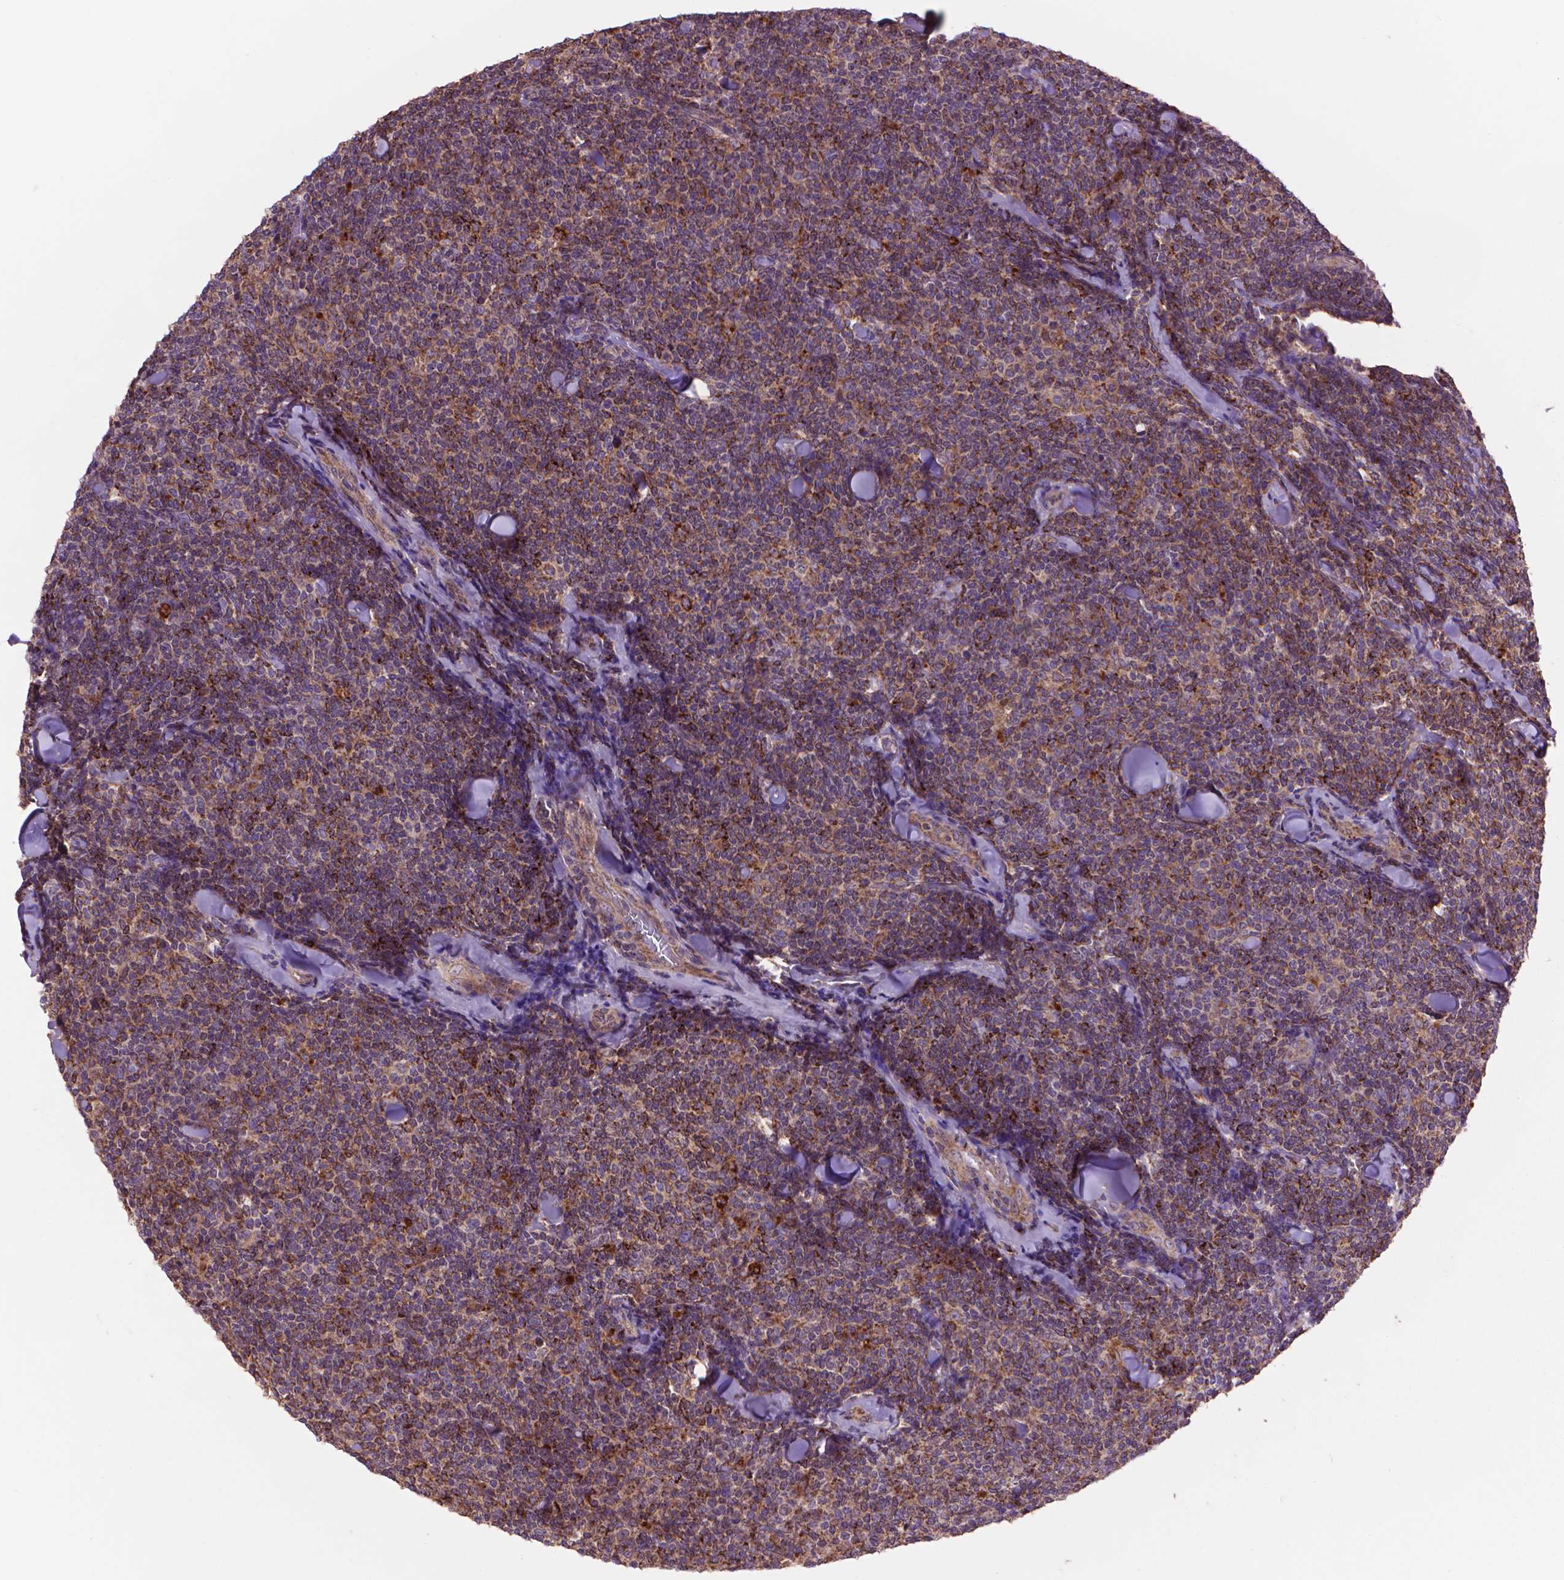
{"staining": {"intensity": "strong", "quantity": "<25%", "location": "cytoplasmic/membranous"}, "tissue": "lymphoma", "cell_type": "Tumor cells", "image_type": "cancer", "snomed": [{"axis": "morphology", "description": "Malignant lymphoma, non-Hodgkin's type, Low grade"}, {"axis": "topography", "description": "Lymph node"}], "caption": "DAB immunohistochemical staining of human lymphoma shows strong cytoplasmic/membranous protein expression in about <25% of tumor cells. The protein is shown in brown color, while the nuclei are stained blue.", "gene": "GLB1", "patient": {"sex": "female", "age": 56}}